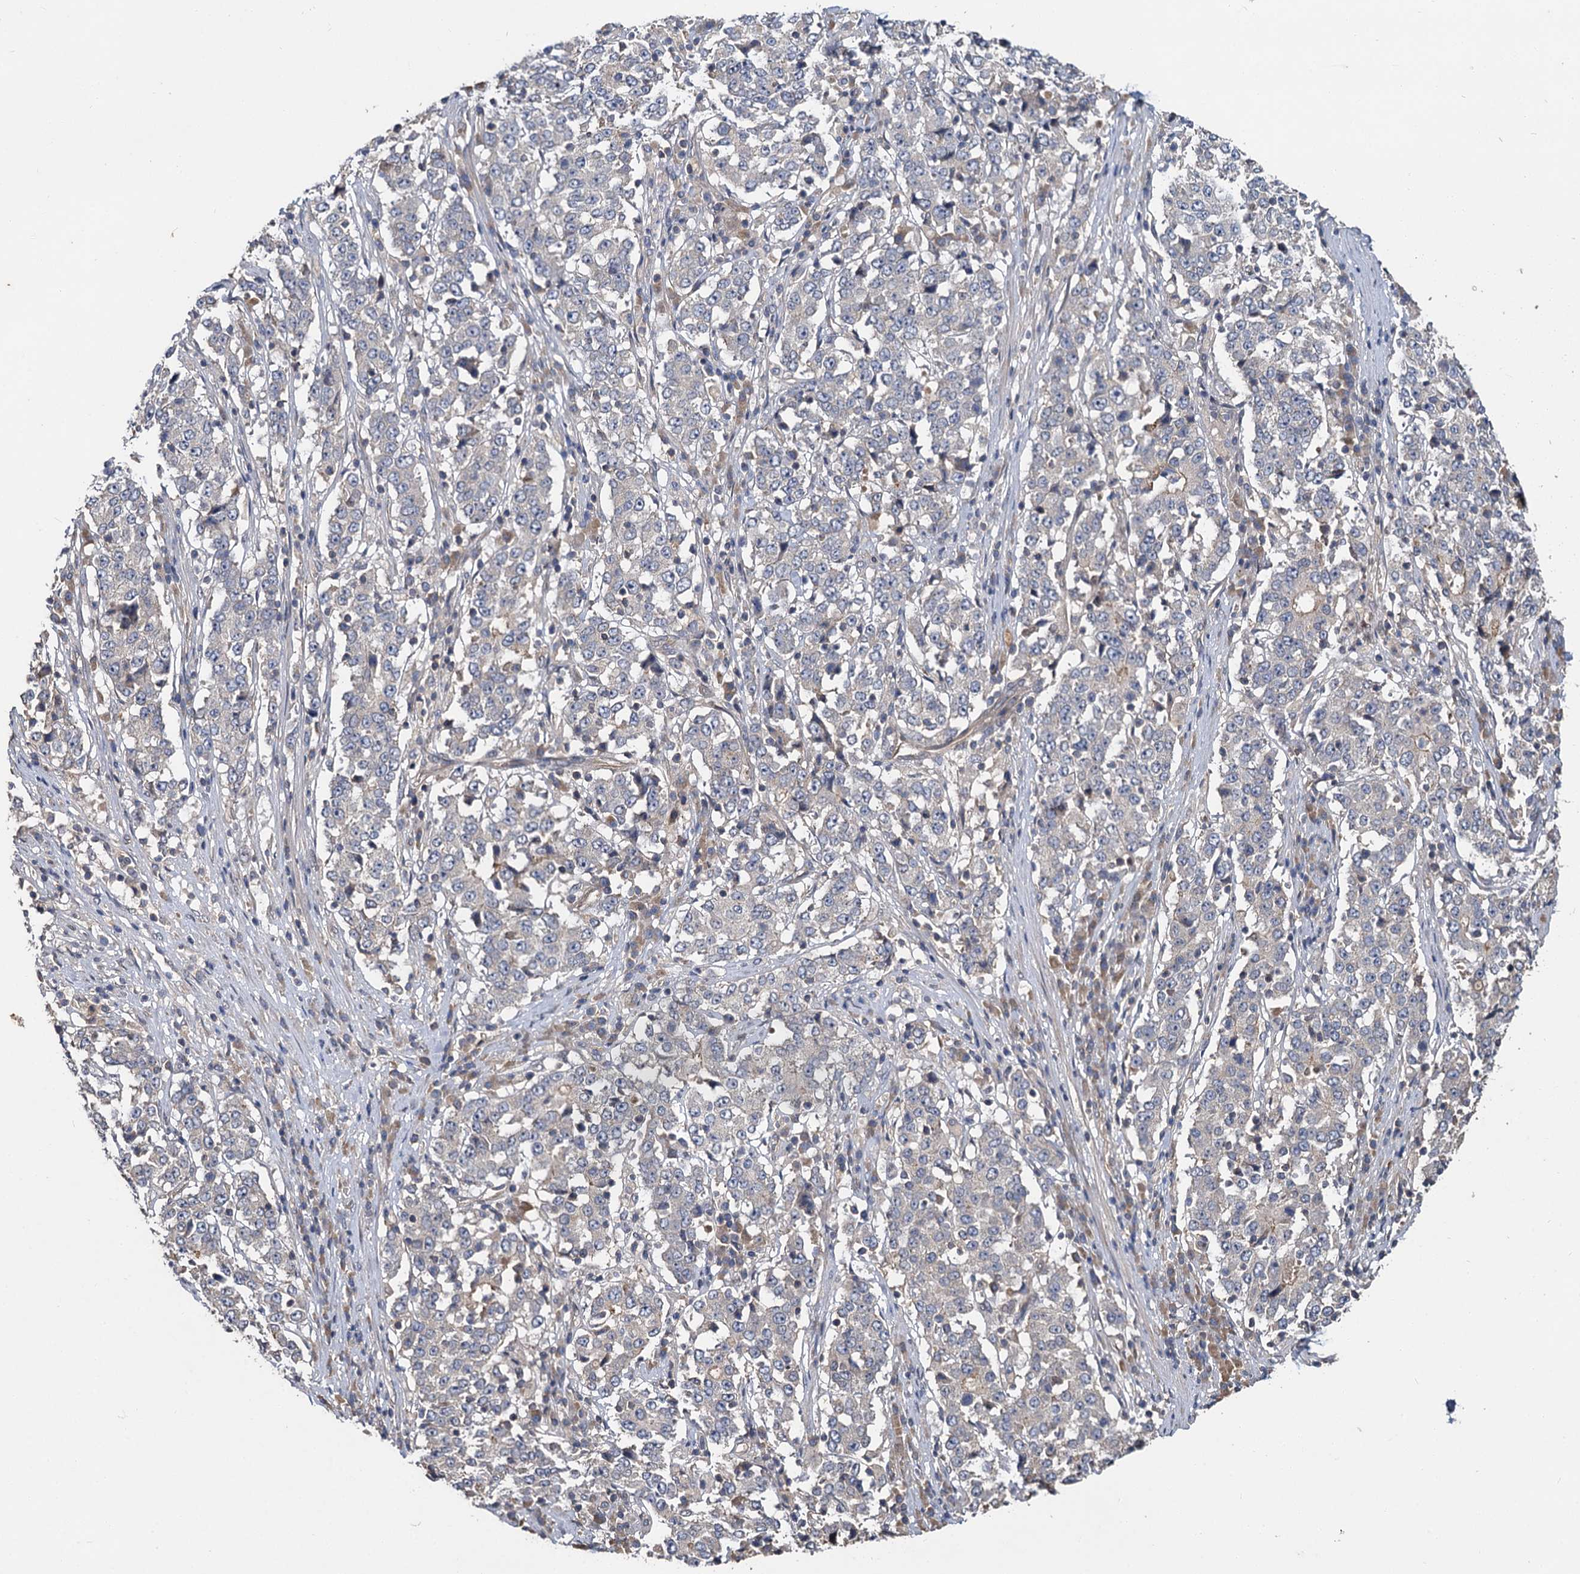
{"staining": {"intensity": "negative", "quantity": "none", "location": "none"}, "tissue": "stomach cancer", "cell_type": "Tumor cells", "image_type": "cancer", "snomed": [{"axis": "morphology", "description": "Adenocarcinoma, NOS"}, {"axis": "topography", "description": "Stomach"}], "caption": "A high-resolution image shows IHC staining of stomach adenocarcinoma, which reveals no significant expression in tumor cells.", "gene": "ZNF324", "patient": {"sex": "male", "age": 59}}